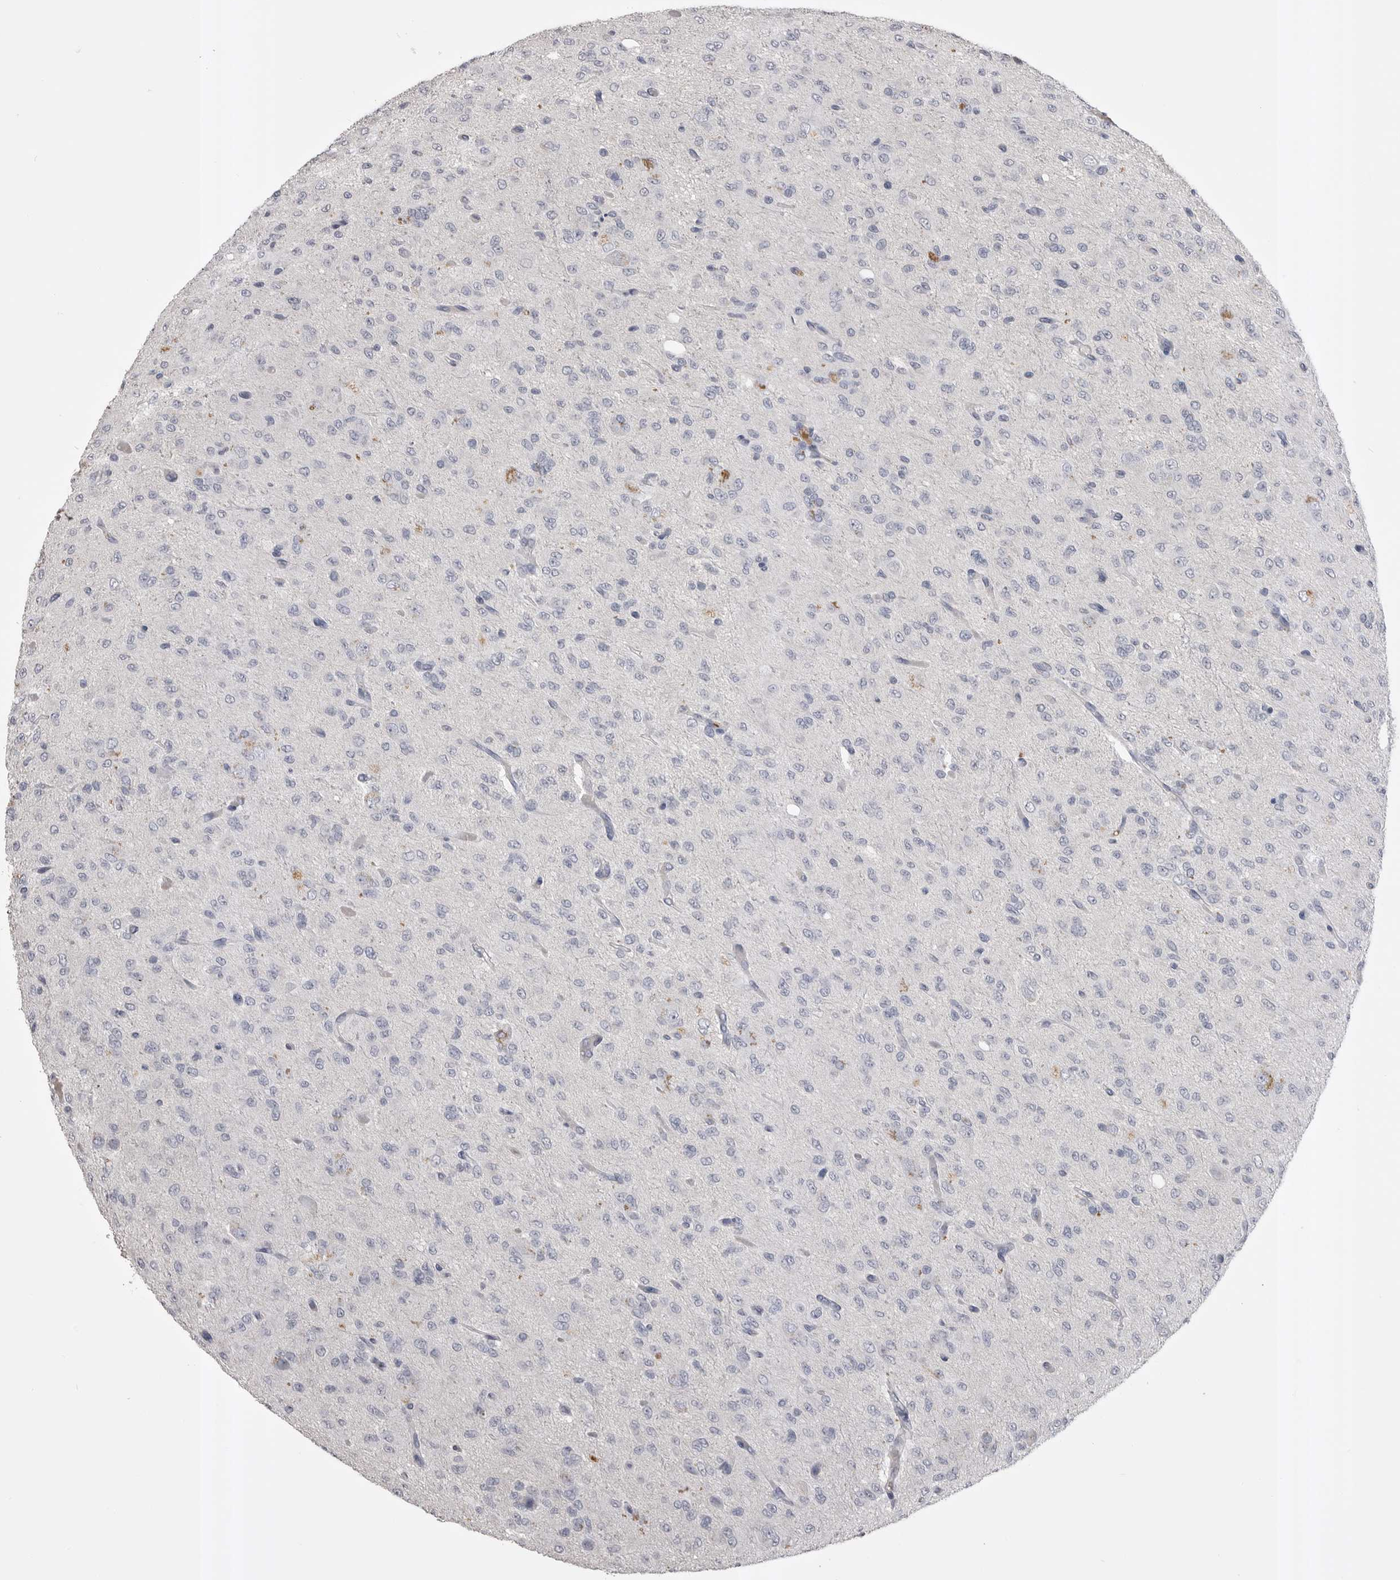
{"staining": {"intensity": "negative", "quantity": "none", "location": "none"}, "tissue": "glioma", "cell_type": "Tumor cells", "image_type": "cancer", "snomed": [{"axis": "morphology", "description": "Glioma, malignant, High grade"}, {"axis": "topography", "description": "Brain"}], "caption": "Histopathology image shows no protein staining in tumor cells of glioma tissue. Brightfield microscopy of immunohistochemistry (IHC) stained with DAB (3,3'-diaminobenzidine) (brown) and hematoxylin (blue), captured at high magnification.", "gene": "AHSG", "patient": {"sex": "female", "age": 59}}